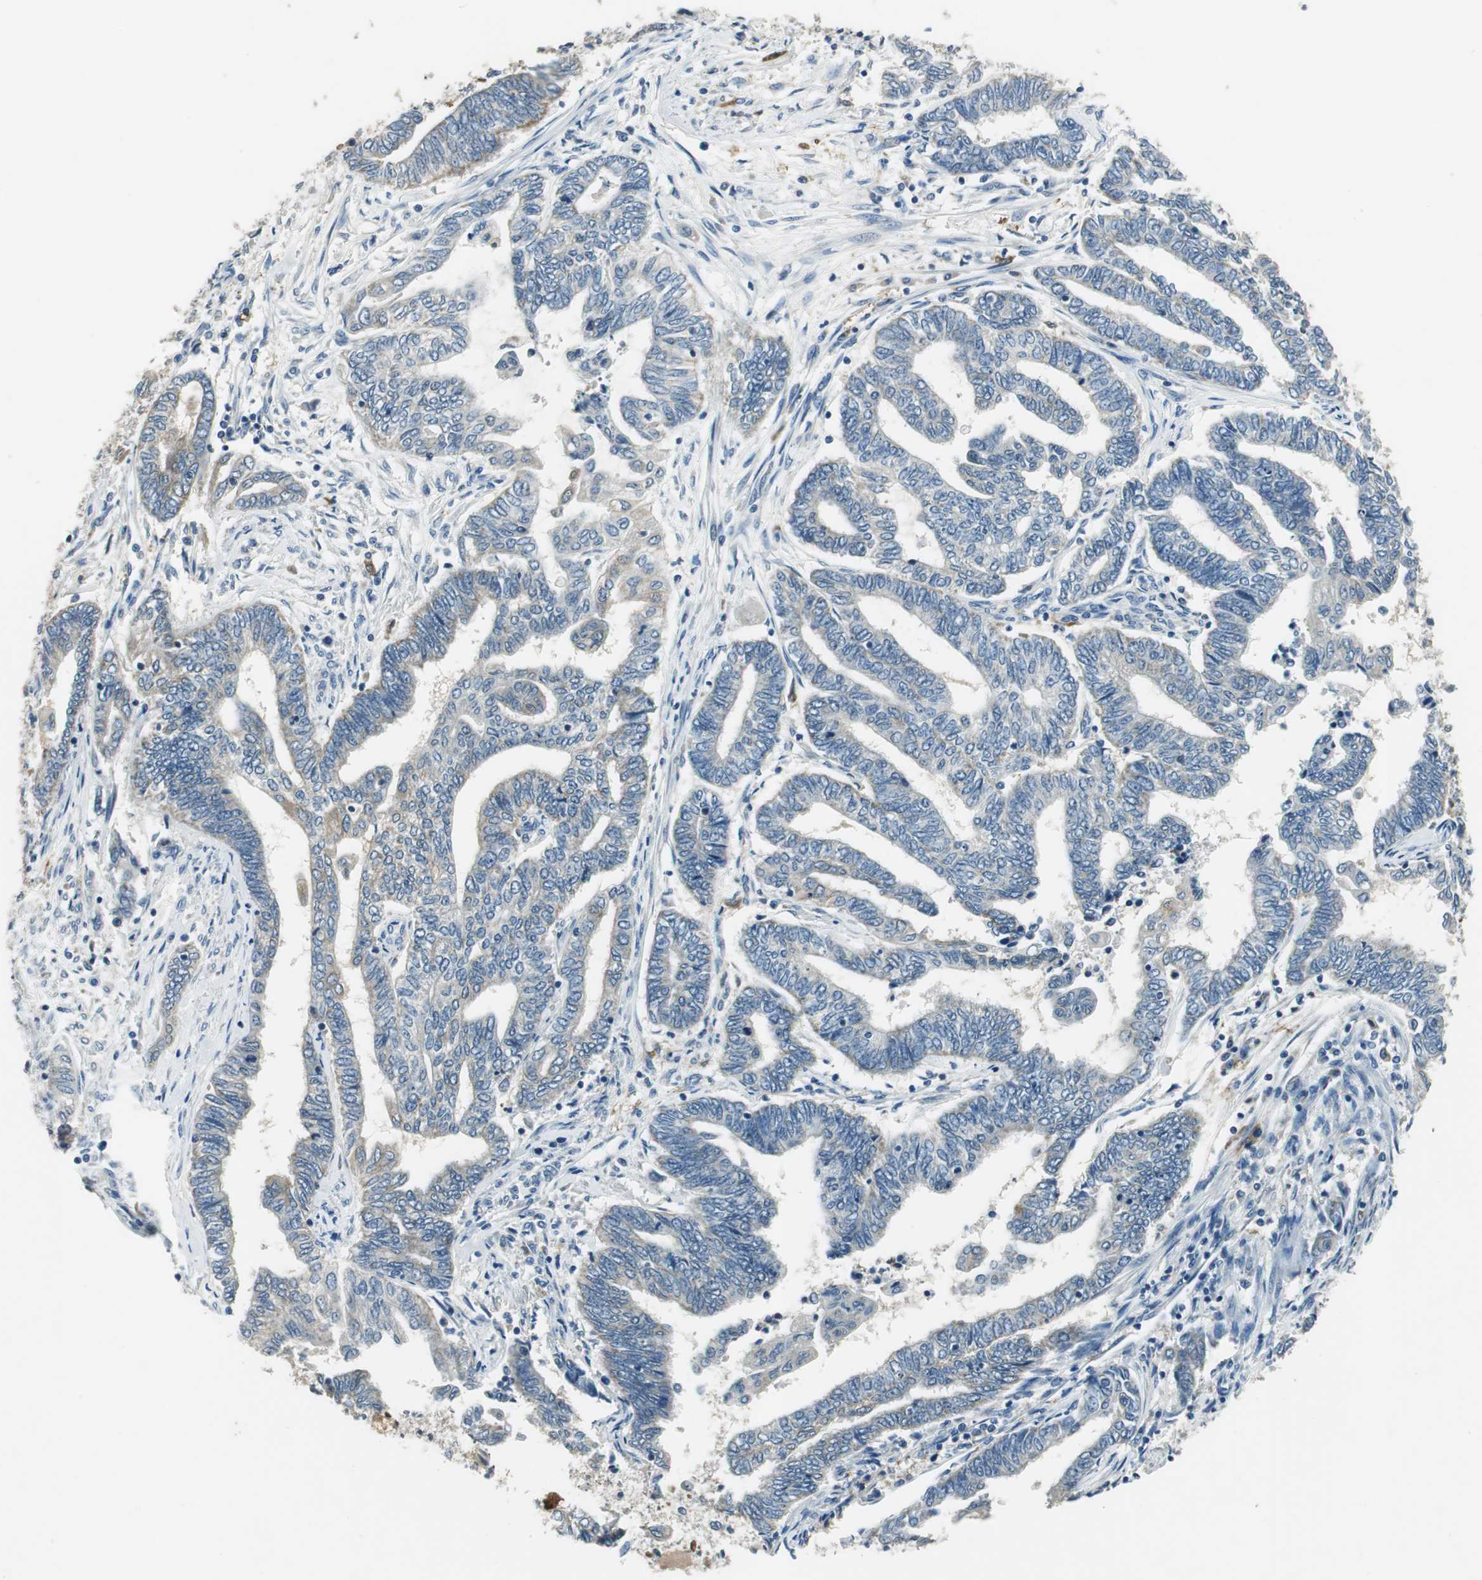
{"staining": {"intensity": "negative", "quantity": "none", "location": "none"}, "tissue": "endometrial cancer", "cell_type": "Tumor cells", "image_type": "cancer", "snomed": [{"axis": "morphology", "description": "Adenocarcinoma, NOS"}, {"axis": "topography", "description": "Uterus"}, {"axis": "topography", "description": "Endometrium"}], "caption": "Tumor cells show no significant protein staining in endometrial adenocarcinoma.", "gene": "ME1", "patient": {"sex": "female", "age": 70}}